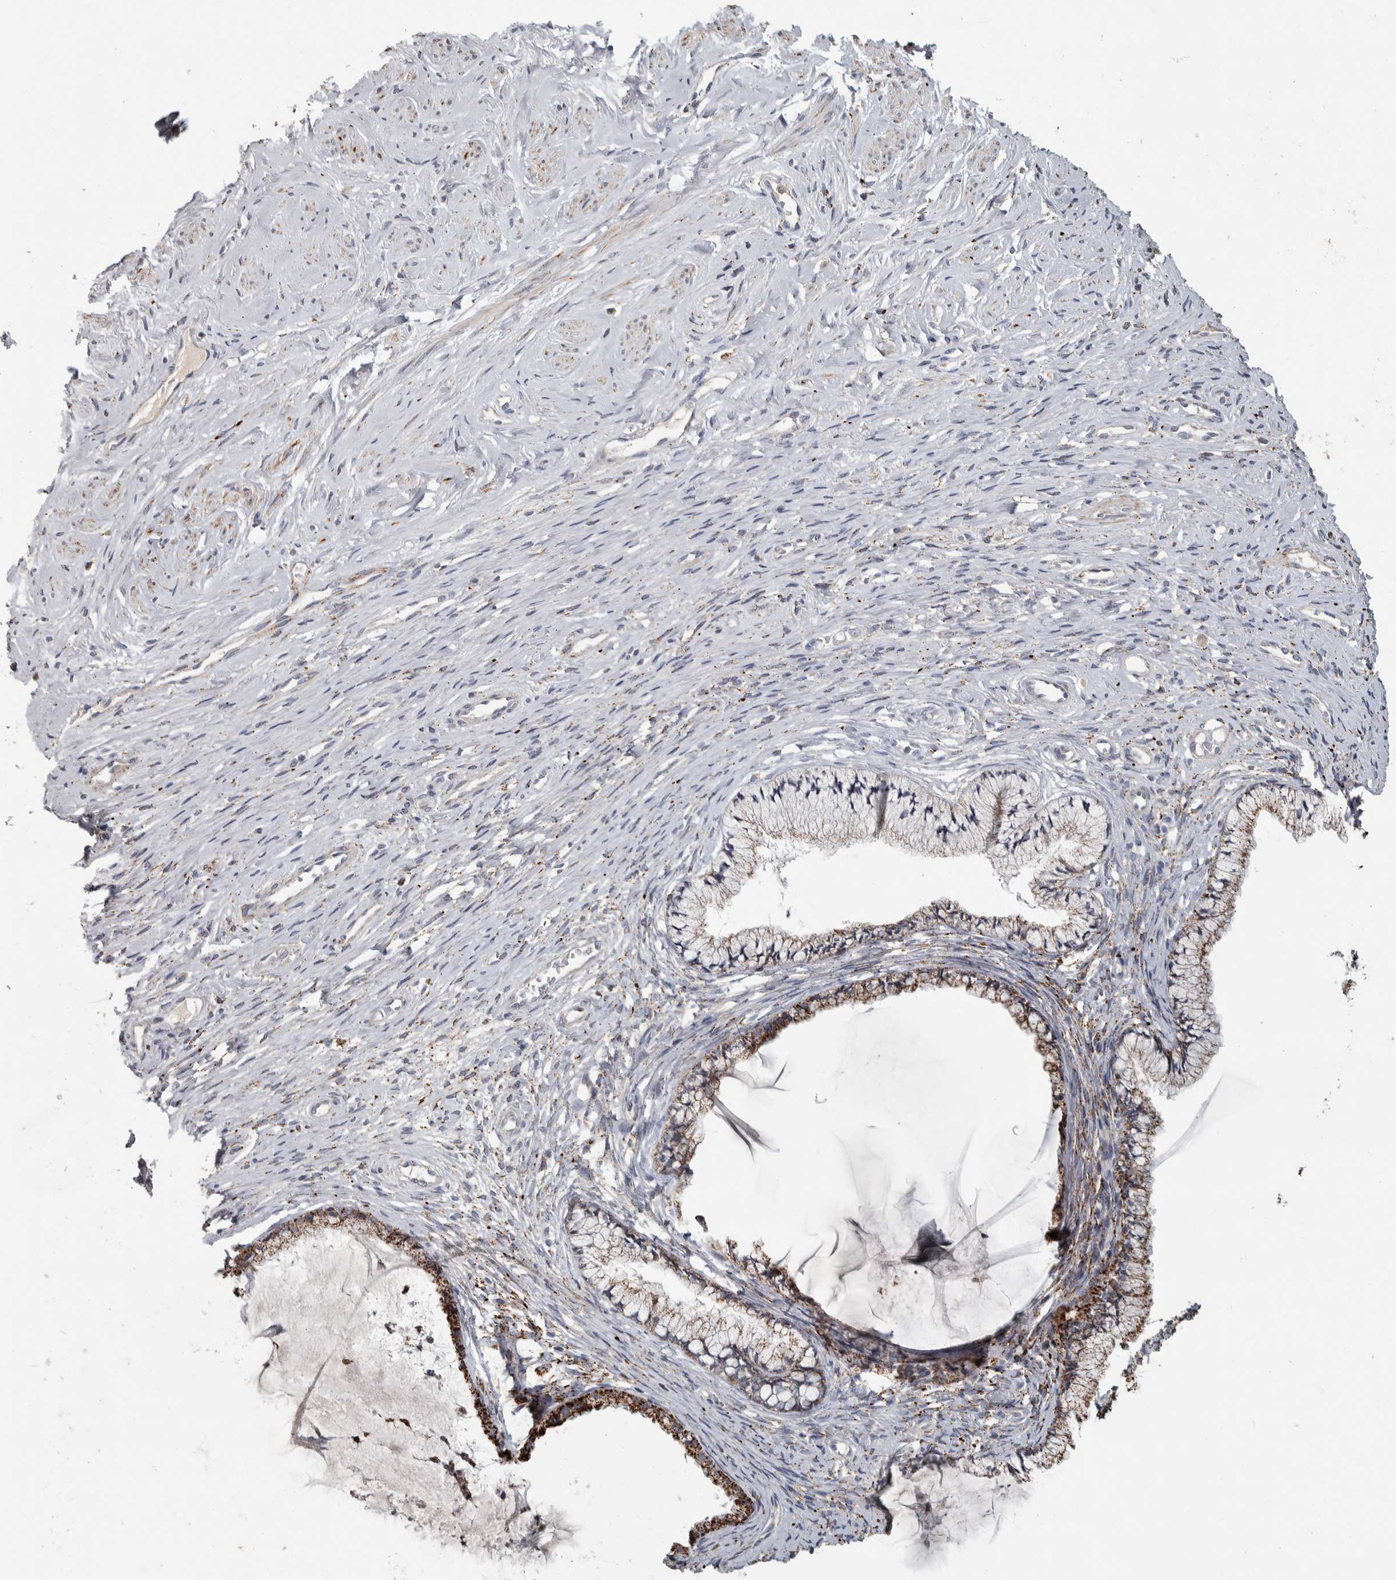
{"staining": {"intensity": "moderate", "quantity": "25%-75%", "location": "cytoplasmic/membranous"}, "tissue": "cervix", "cell_type": "Glandular cells", "image_type": "normal", "snomed": [{"axis": "morphology", "description": "Normal tissue, NOS"}, {"axis": "topography", "description": "Cervix"}], "caption": "This photomicrograph shows normal cervix stained with immunohistochemistry (IHC) to label a protein in brown. The cytoplasmic/membranous of glandular cells show moderate positivity for the protein. Nuclei are counter-stained blue.", "gene": "FAM78A", "patient": {"sex": "female", "age": 77}}